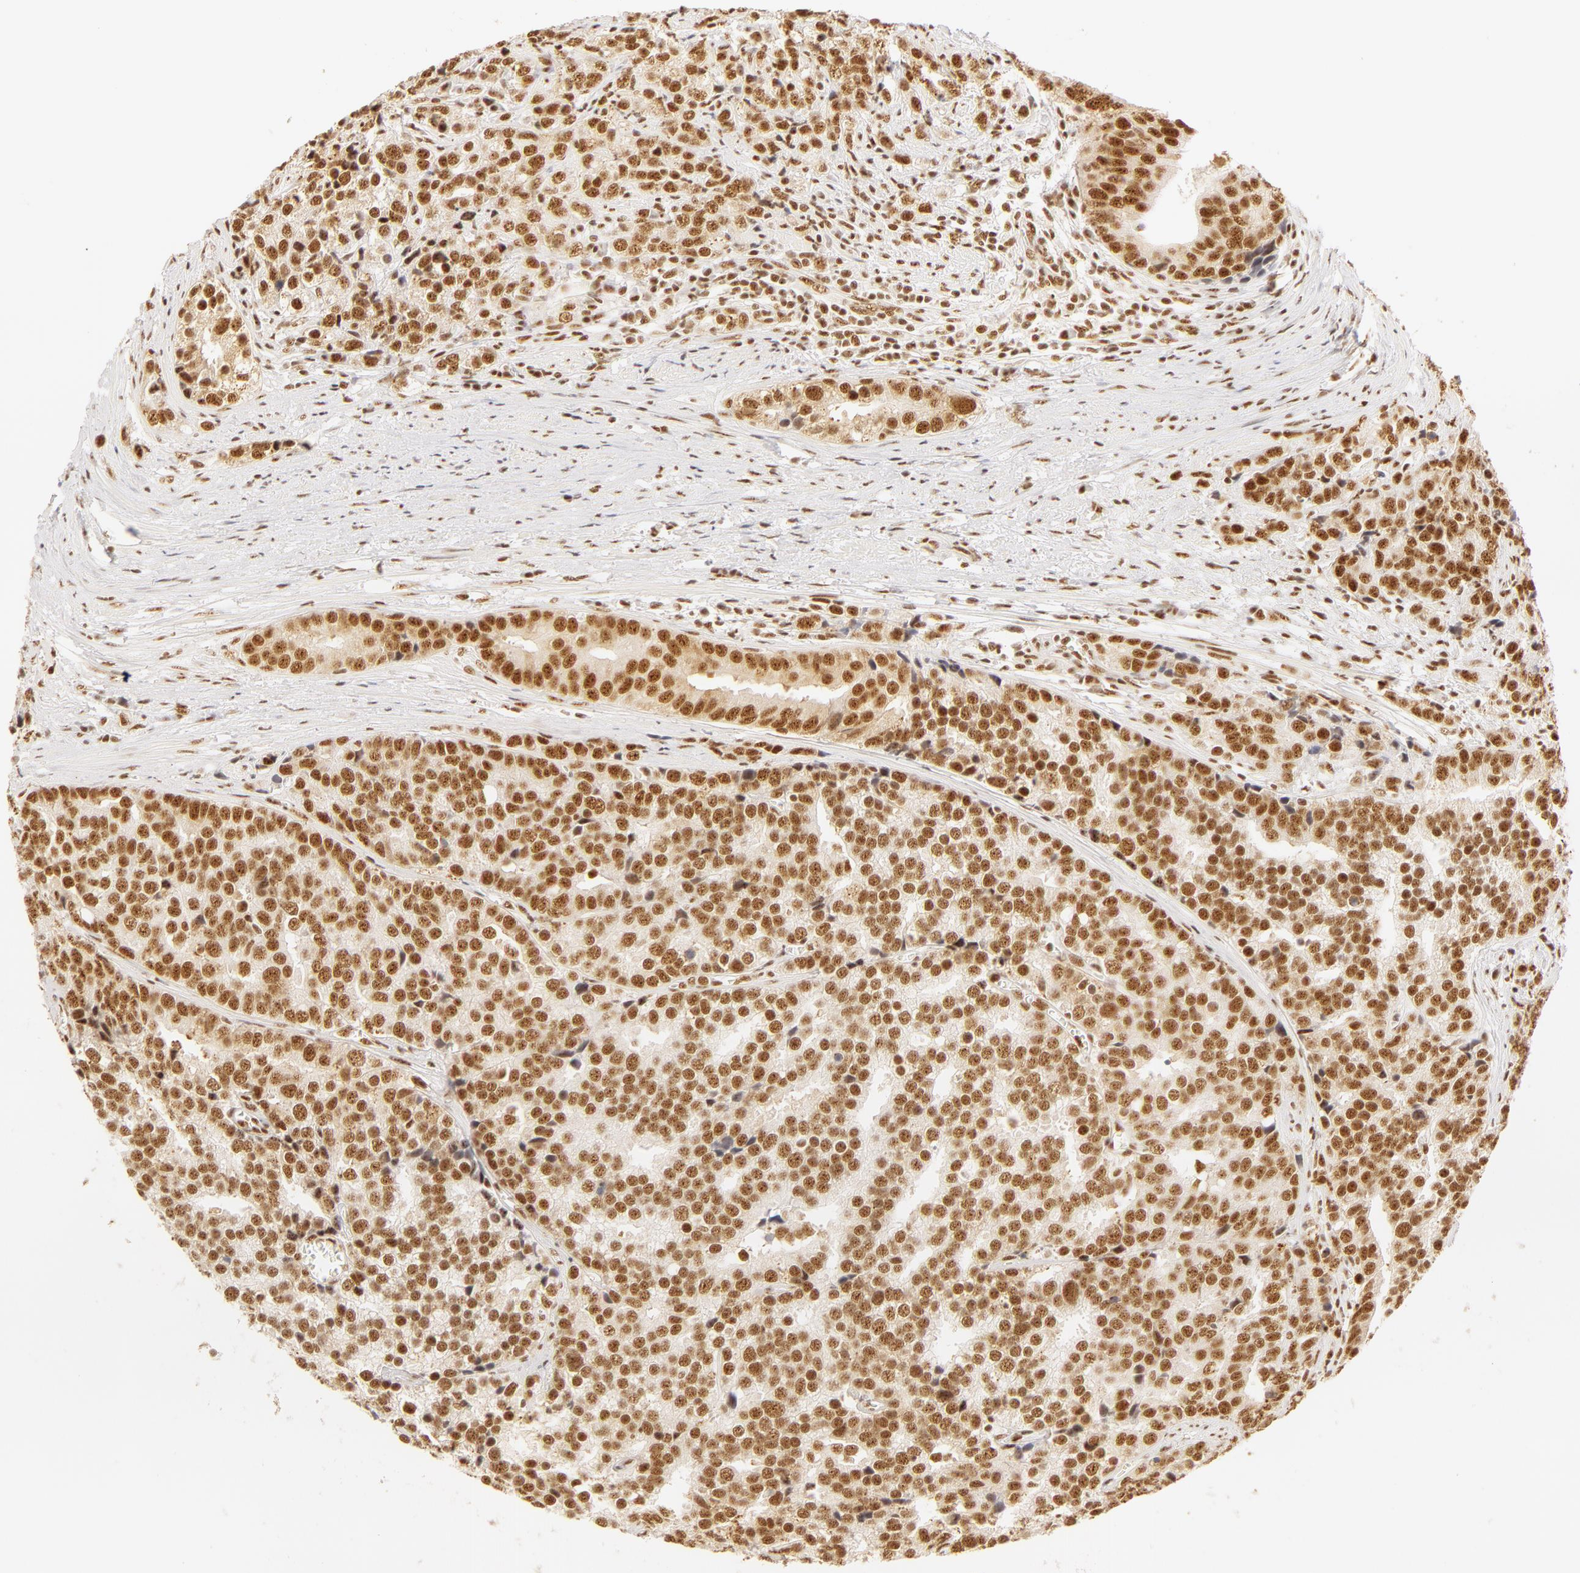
{"staining": {"intensity": "moderate", "quantity": ">75%", "location": "nuclear"}, "tissue": "prostate cancer", "cell_type": "Tumor cells", "image_type": "cancer", "snomed": [{"axis": "morphology", "description": "Adenocarcinoma, High grade"}, {"axis": "topography", "description": "Prostate"}], "caption": "Tumor cells reveal medium levels of moderate nuclear staining in about >75% of cells in human prostate cancer (high-grade adenocarcinoma). (DAB = brown stain, brightfield microscopy at high magnification).", "gene": "RBM39", "patient": {"sex": "male", "age": 71}}